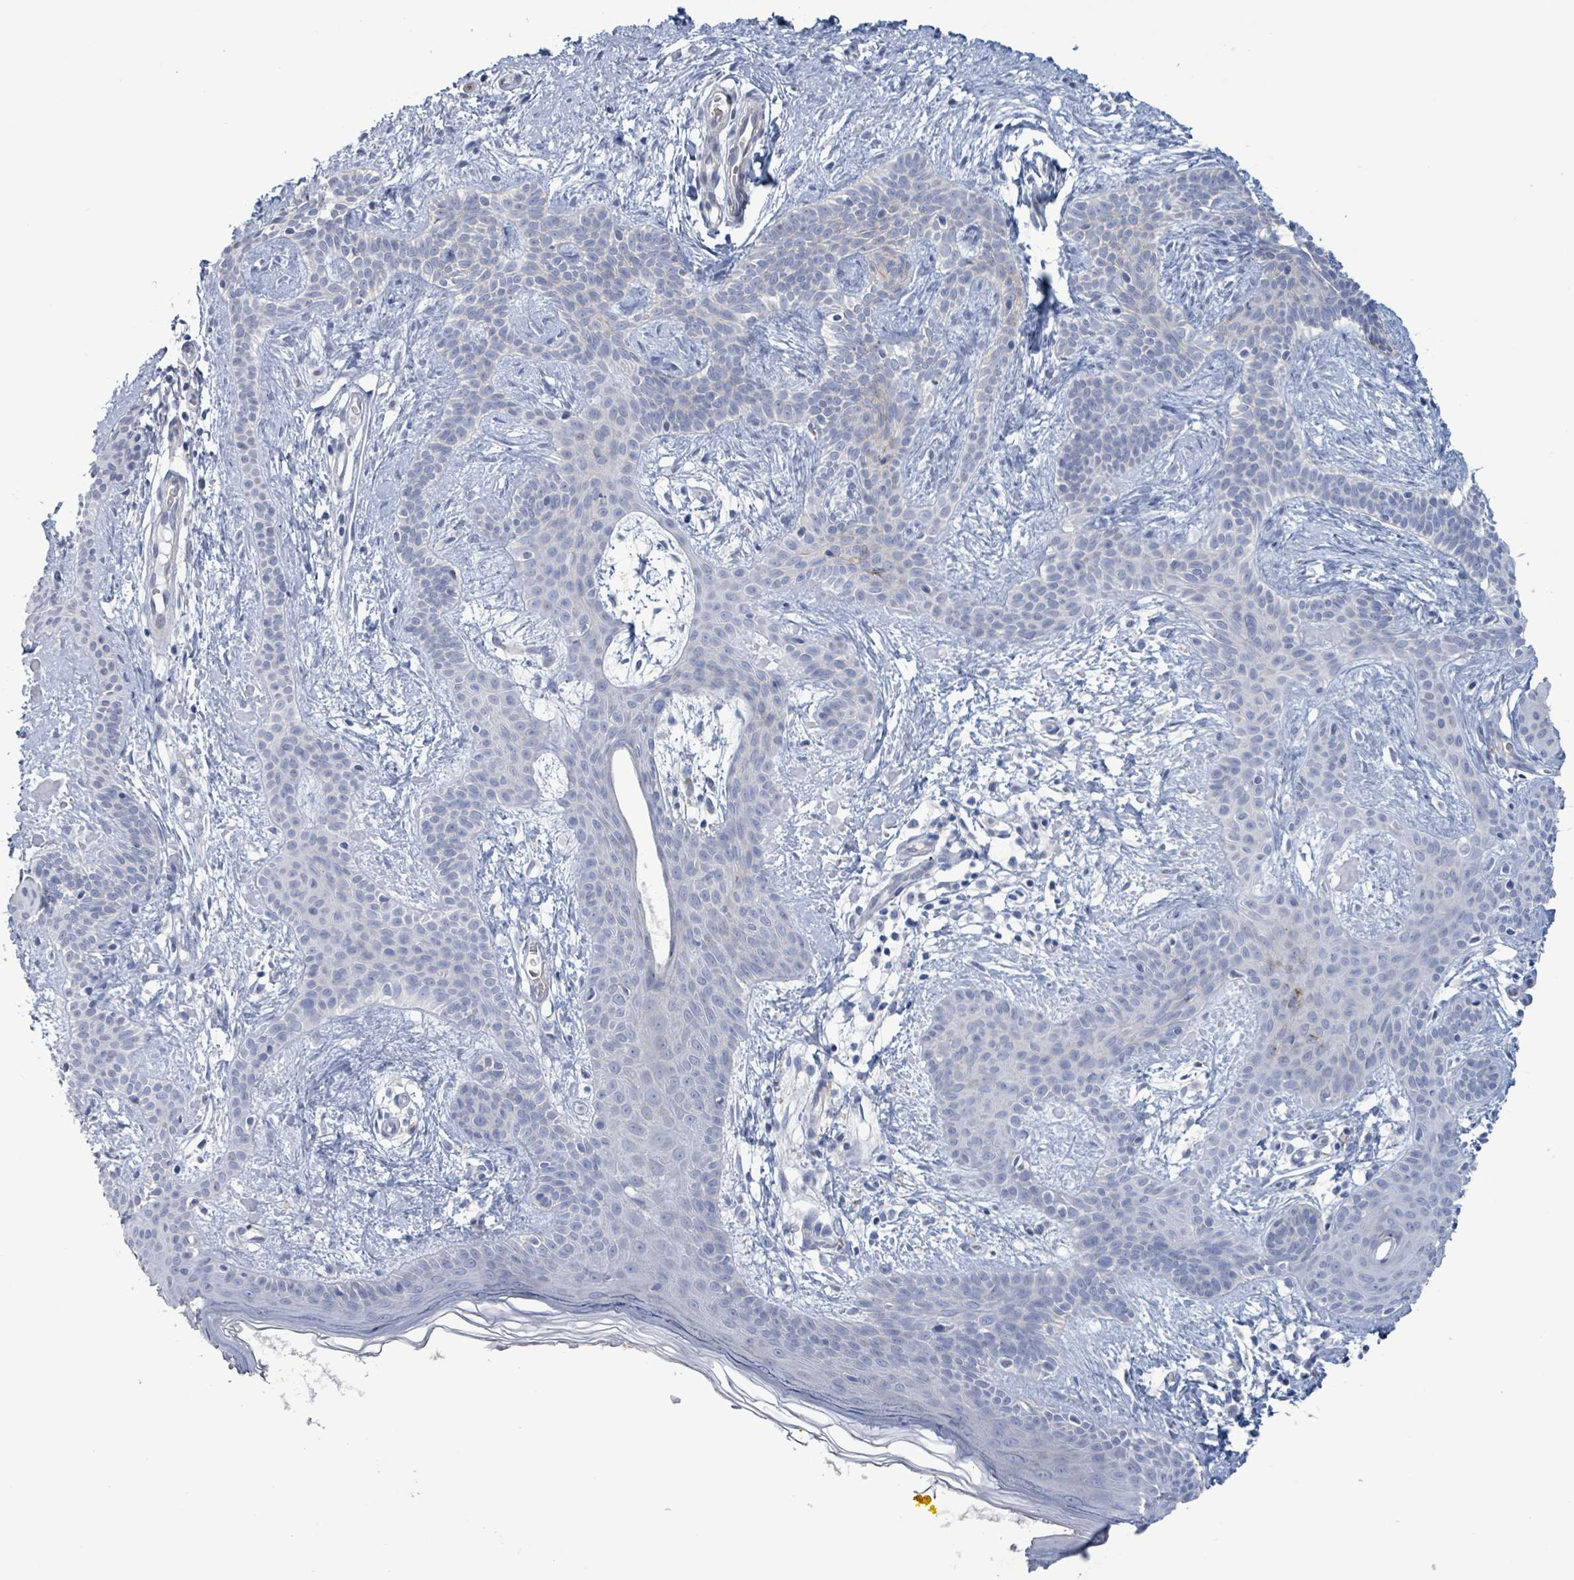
{"staining": {"intensity": "negative", "quantity": "none", "location": "none"}, "tissue": "skin cancer", "cell_type": "Tumor cells", "image_type": "cancer", "snomed": [{"axis": "morphology", "description": "Basal cell carcinoma"}, {"axis": "topography", "description": "Skin"}], "caption": "Skin cancer stained for a protein using IHC displays no positivity tumor cells.", "gene": "PKLR", "patient": {"sex": "male", "age": 78}}